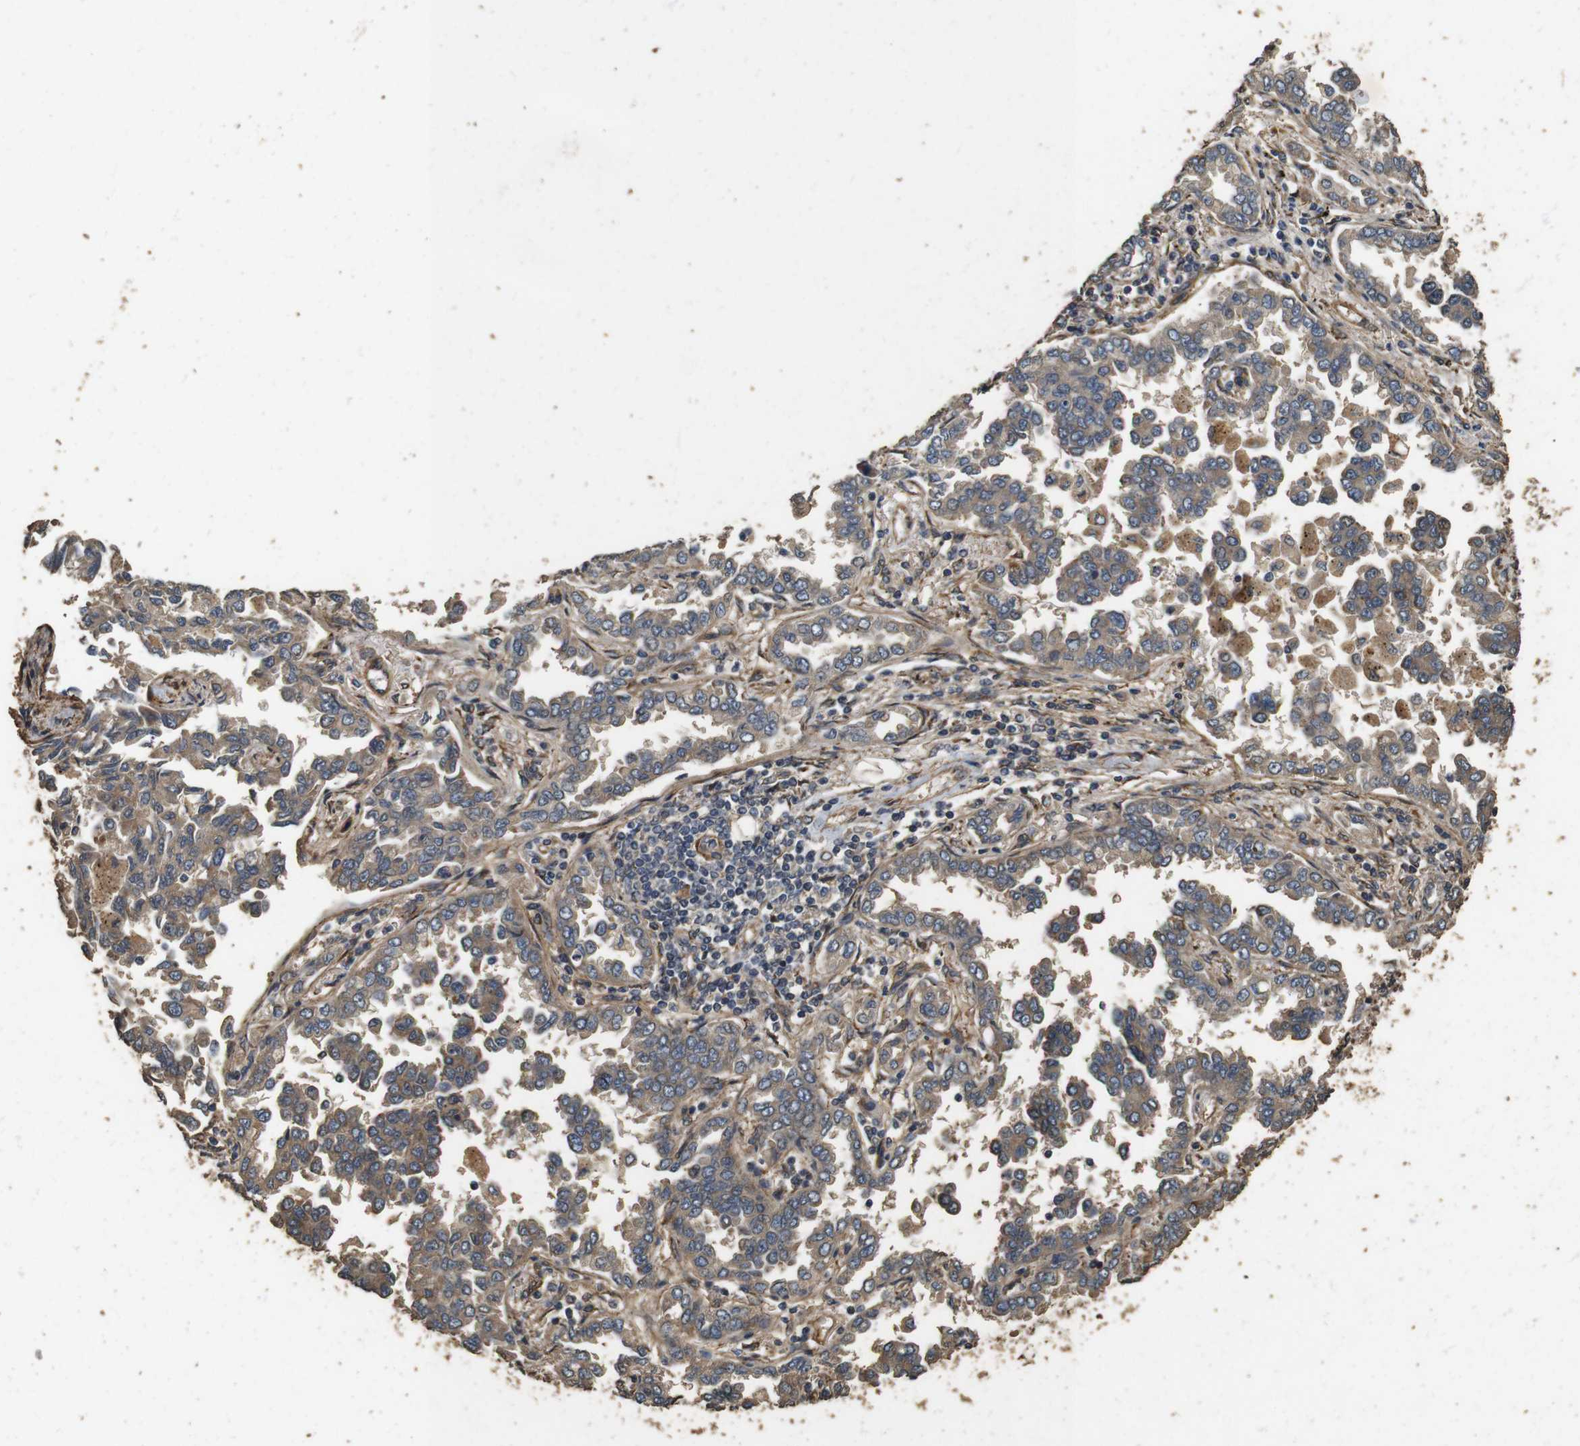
{"staining": {"intensity": "weak", "quantity": ">75%", "location": "cytoplasmic/membranous"}, "tissue": "lung cancer", "cell_type": "Tumor cells", "image_type": "cancer", "snomed": [{"axis": "morphology", "description": "Normal tissue, NOS"}, {"axis": "morphology", "description": "Adenocarcinoma, NOS"}, {"axis": "topography", "description": "Lung"}], "caption": "Protein analysis of lung cancer (adenocarcinoma) tissue exhibits weak cytoplasmic/membranous positivity in approximately >75% of tumor cells.", "gene": "CNPY4", "patient": {"sex": "male", "age": 59}}